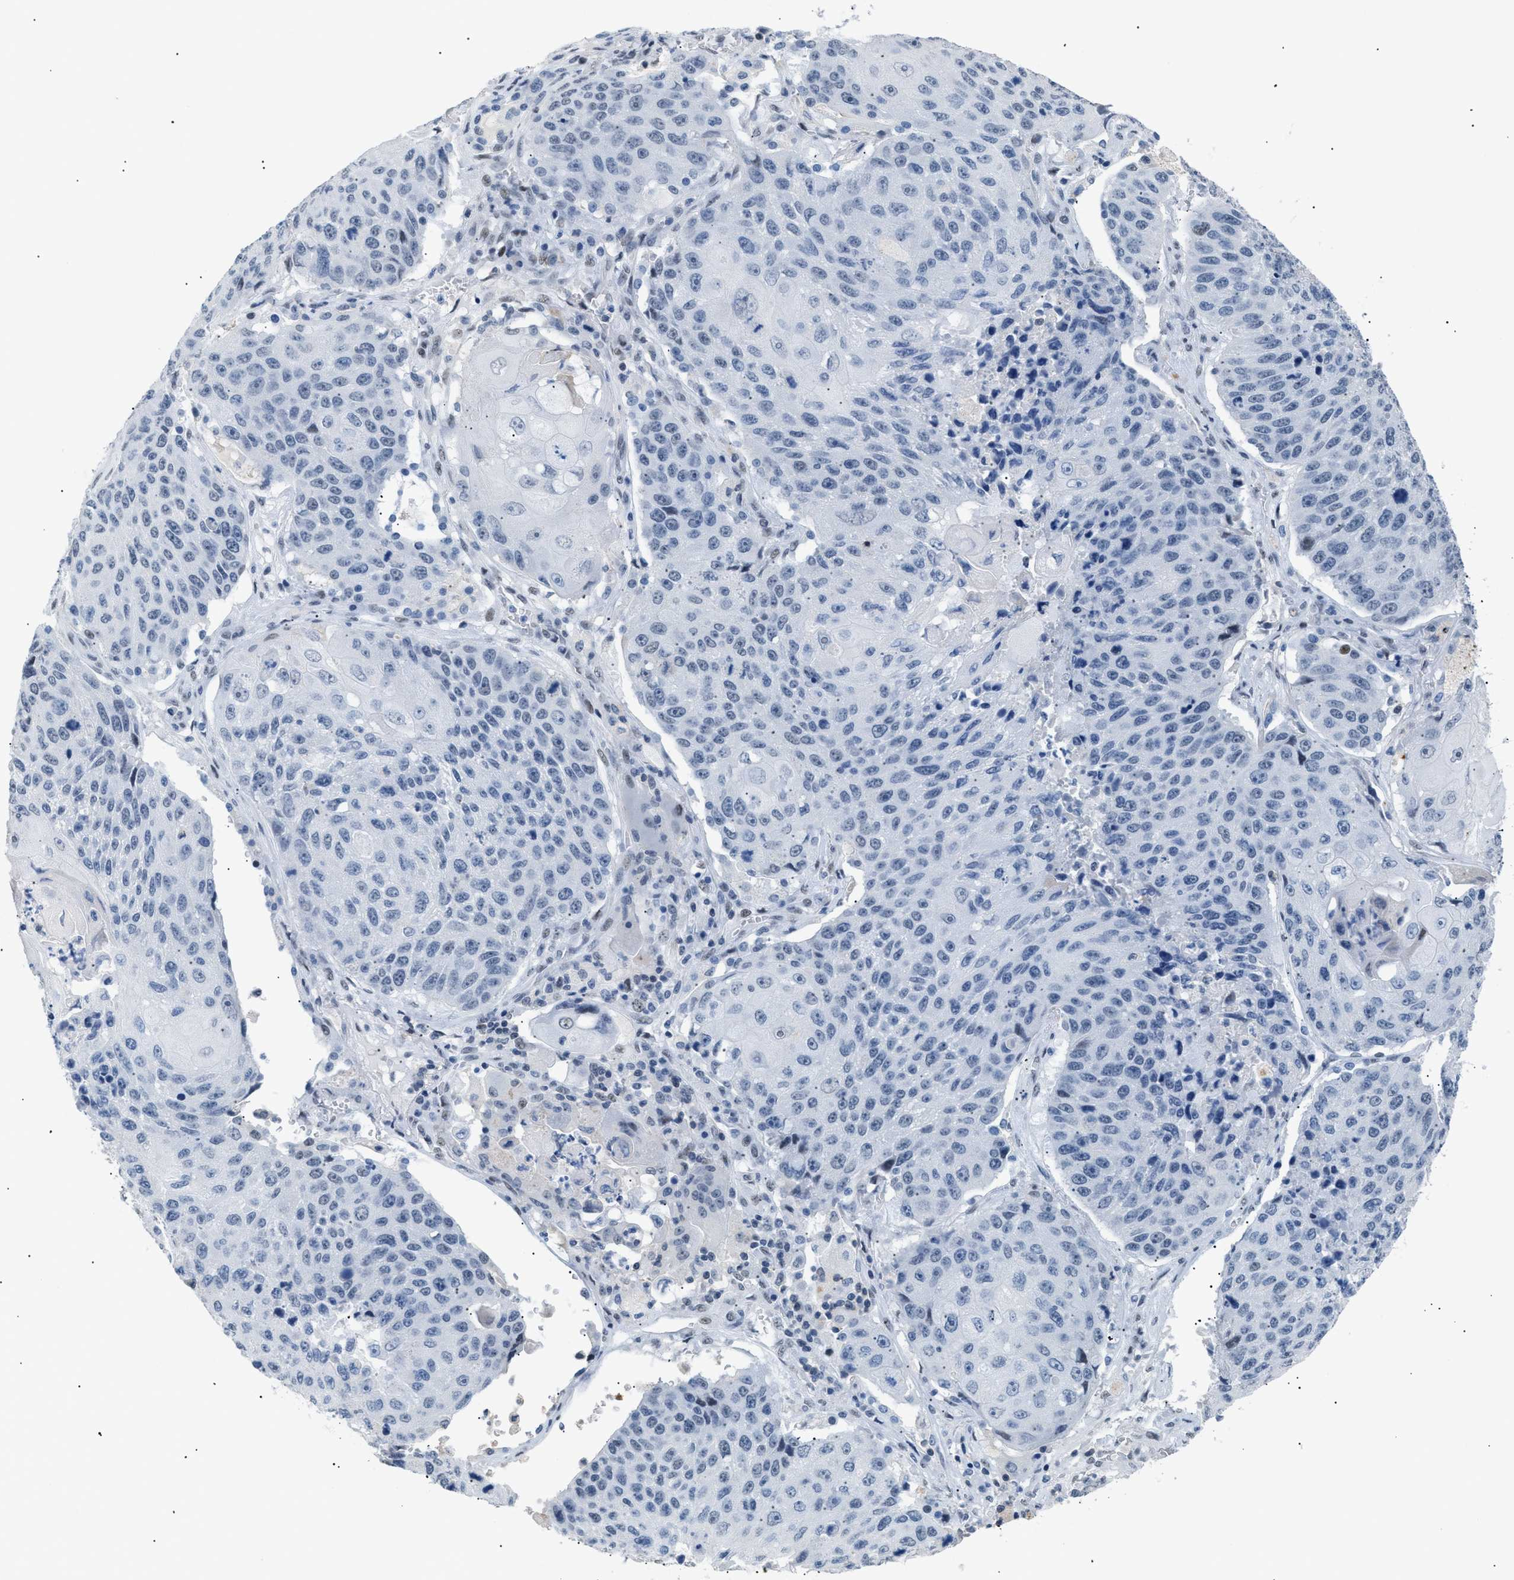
{"staining": {"intensity": "negative", "quantity": "none", "location": "none"}, "tissue": "lung cancer", "cell_type": "Tumor cells", "image_type": "cancer", "snomed": [{"axis": "morphology", "description": "Squamous cell carcinoma, NOS"}, {"axis": "topography", "description": "Lung"}], "caption": "This is an immunohistochemistry photomicrograph of lung cancer (squamous cell carcinoma). There is no positivity in tumor cells.", "gene": "KCNC3", "patient": {"sex": "male", "age": 61}}